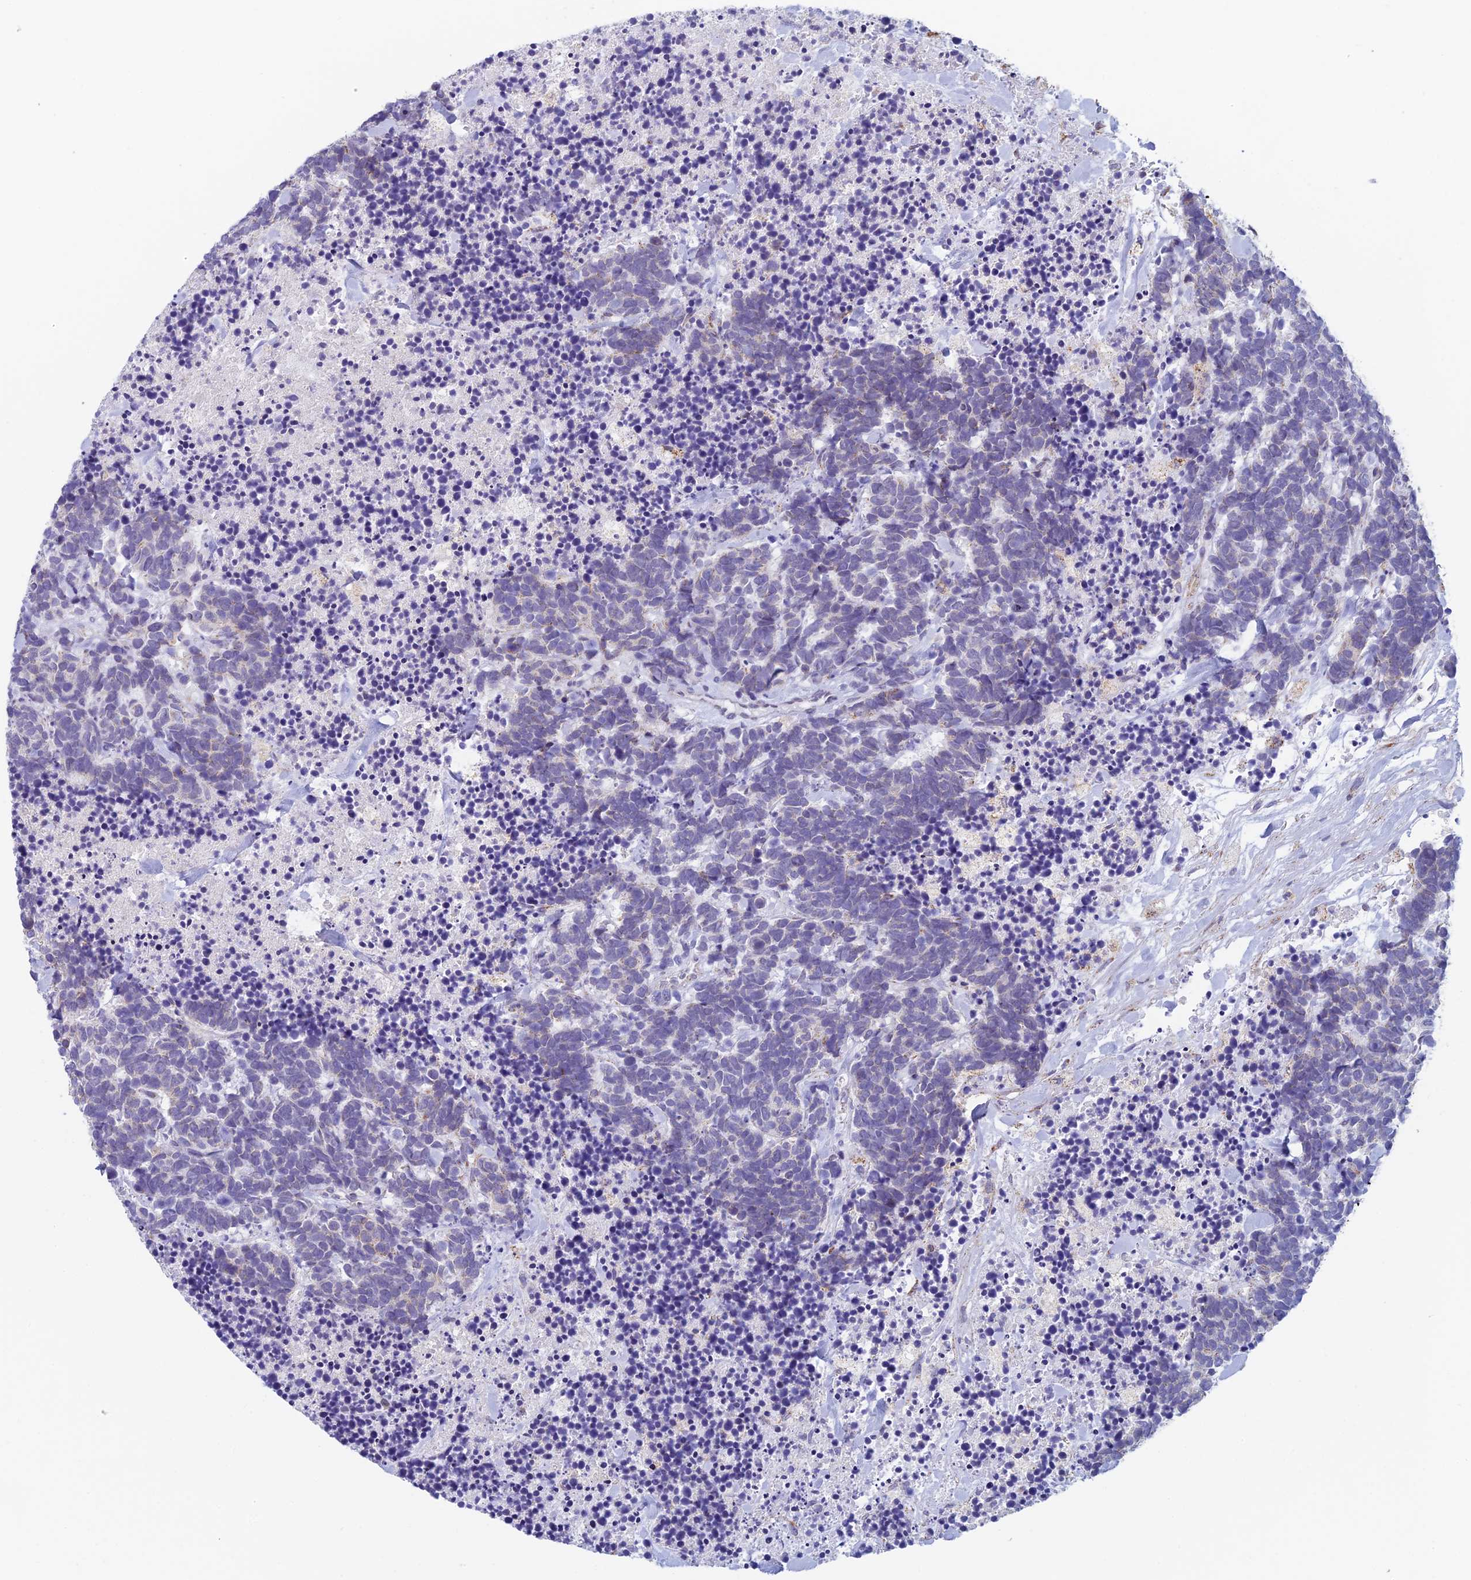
{"staining": {"intensity": "negative", "quantity": "none", "location": "none"}, "tissue": "carcinoid", "cell_type": "Tumor cells", "image_type": "cancer", "snomed": [{"axis": "morphology", "description": "Carcinoma, NOS"}, {"axis": "morphology", "description": "Carcinoid, malignant, NOS"}, {"axis": "topography", "description": "Prostate"}], "caption": "The micrograph demonstrates no significant expression in tumor cells of malignant carcinoid.", "gene": "REXO5", "patient": {"sex": "male", "age": 57}}